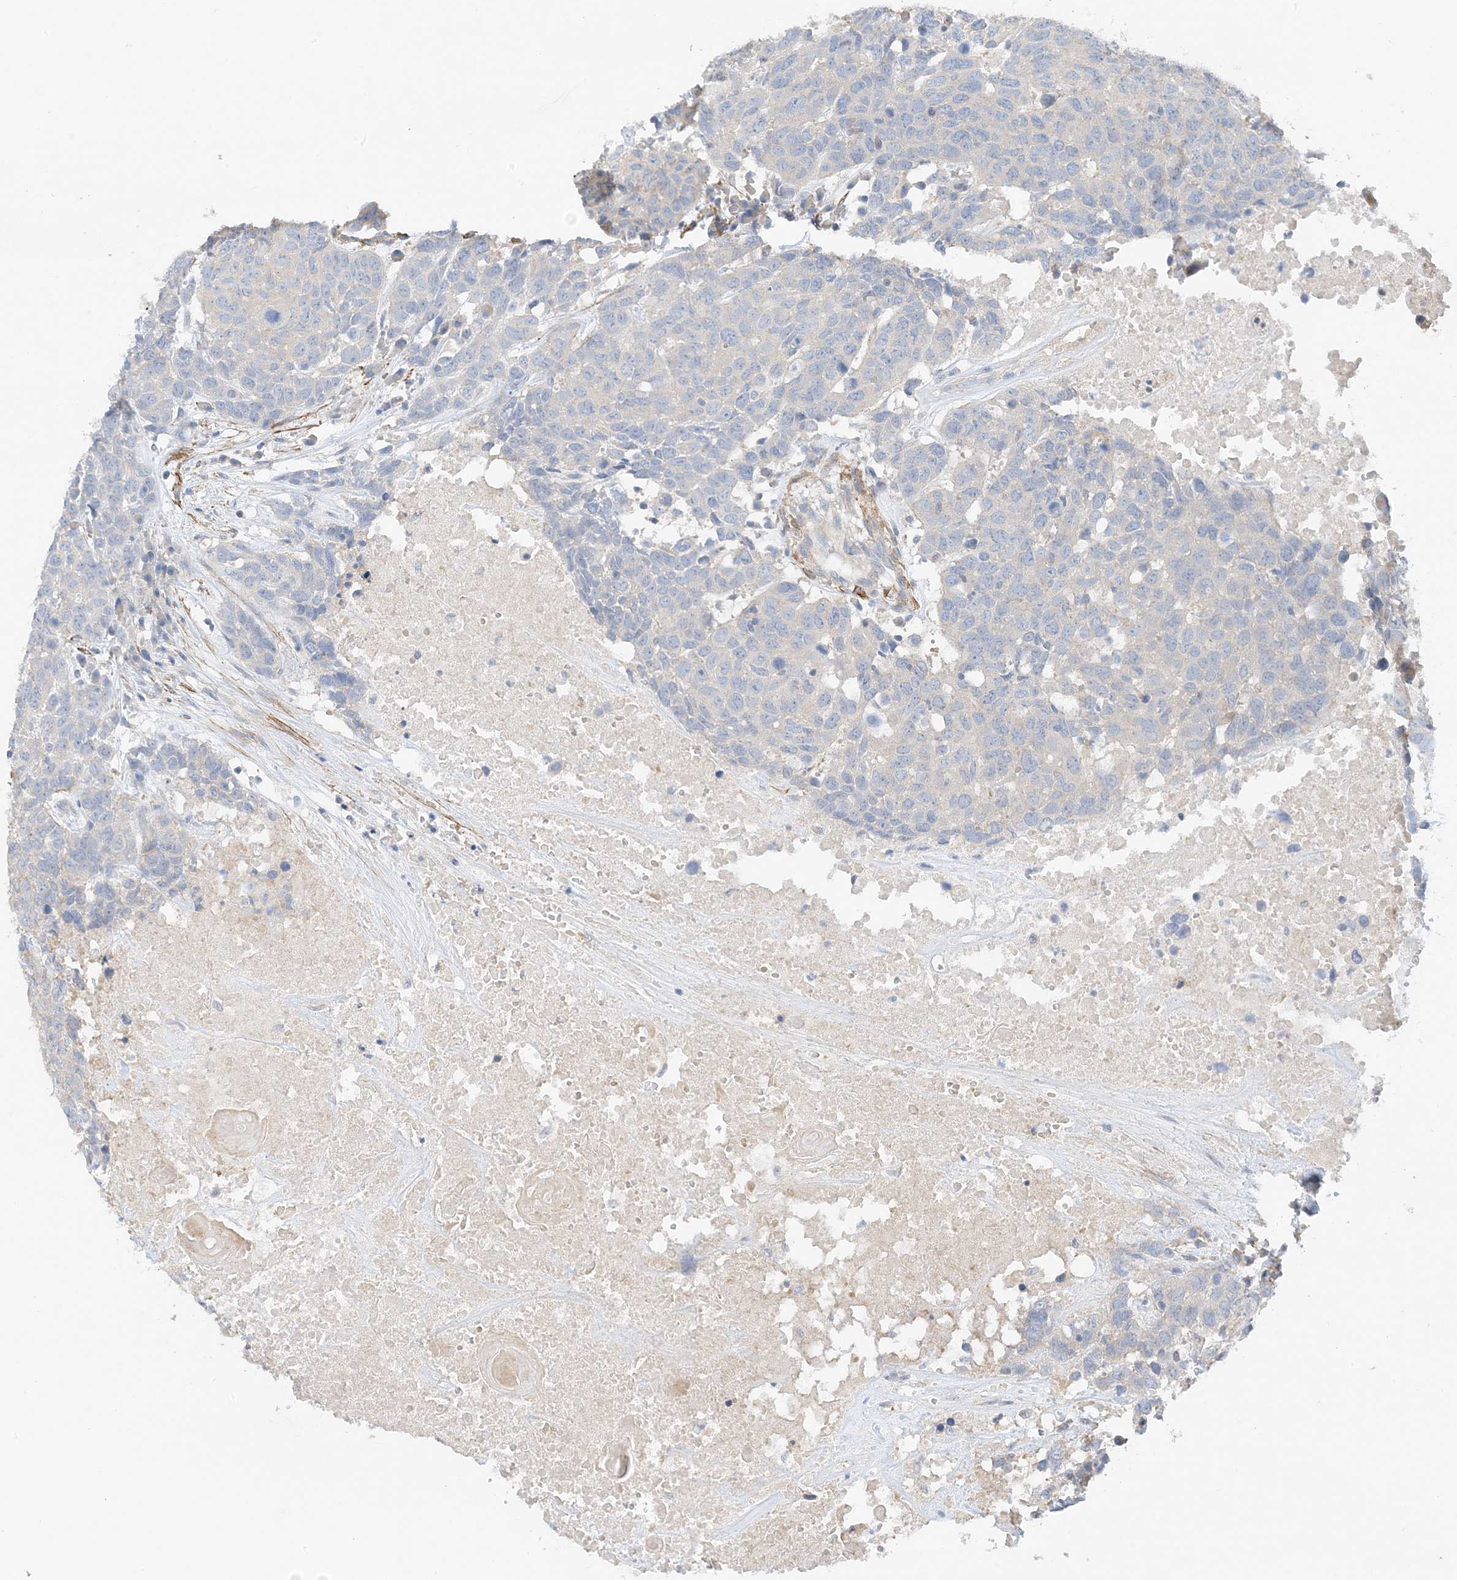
{"staining": {"intensity": "negative", "quantity": "none", "location": "none"}, "tissue": "head and neck cancer", "cell_type": "Tumor cells", "image_type": "cancer", "snomed": [{"axis": "morphology", "description": "Squamous cell carcinoma, NOS"}, {"axis": "topography", "description": "Head-Neck"}], "caption": "Head and neck cancer was stained to show a protein in brown. There is no significant positivity in tumor cells.", "gene": "KIFBP", "patient": {"sex": "male", "age": 66}}